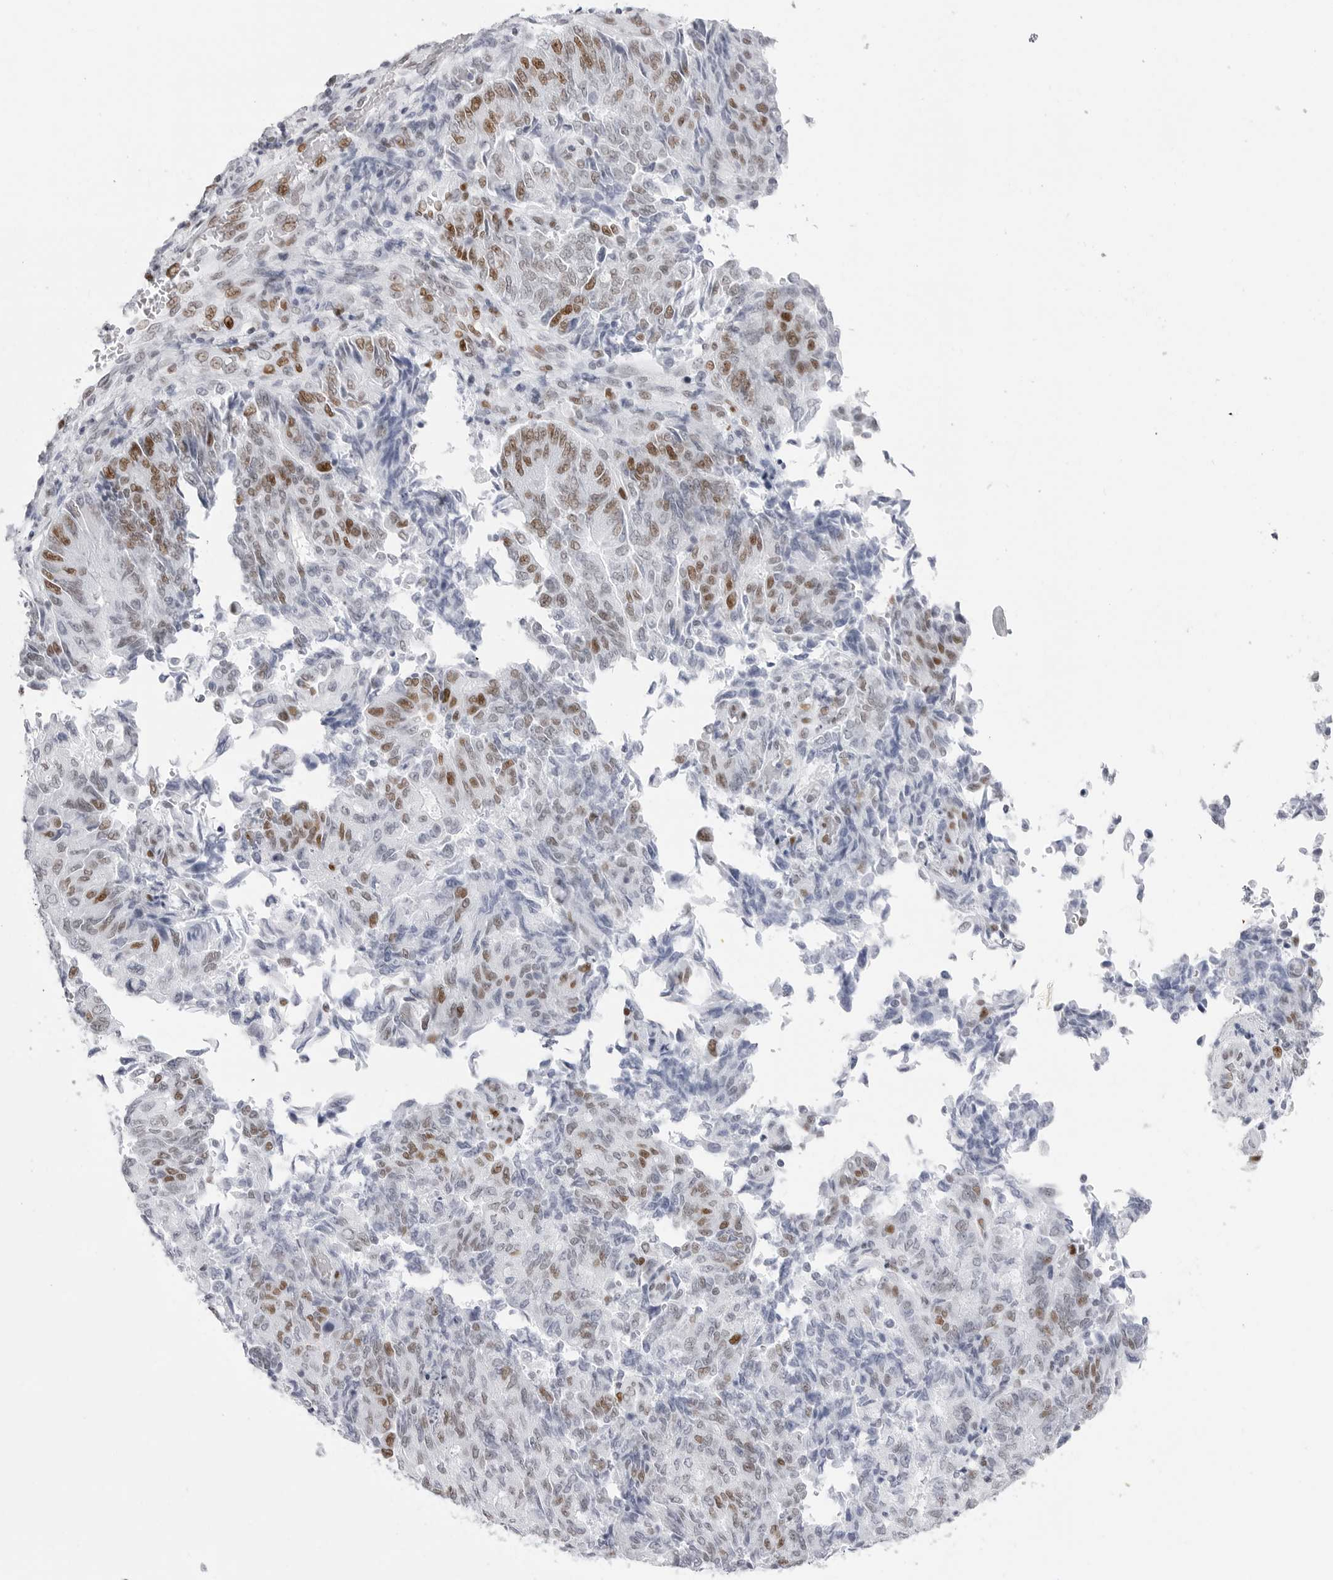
{"staining": {"intensity": "moderate", "quantity": "25%-75%", "location": "nuclear"}, "tissue": "endometrial cancer", "cell_type": "Tumor cells", "image_type": "cancer", "snomed": [{"axis": "morphology", "description": "Adenocarcinoma, NOS"}, {"axis": "topography", "description": "Endometrium"}], "caption": "Protein staining demonstrates moderate nuclear positivity in about 25%-75% of tumor cells in adenocarcinoma (endometrial).", "gene": "NASP", "patient": {"sex": "female", "age": 80}}